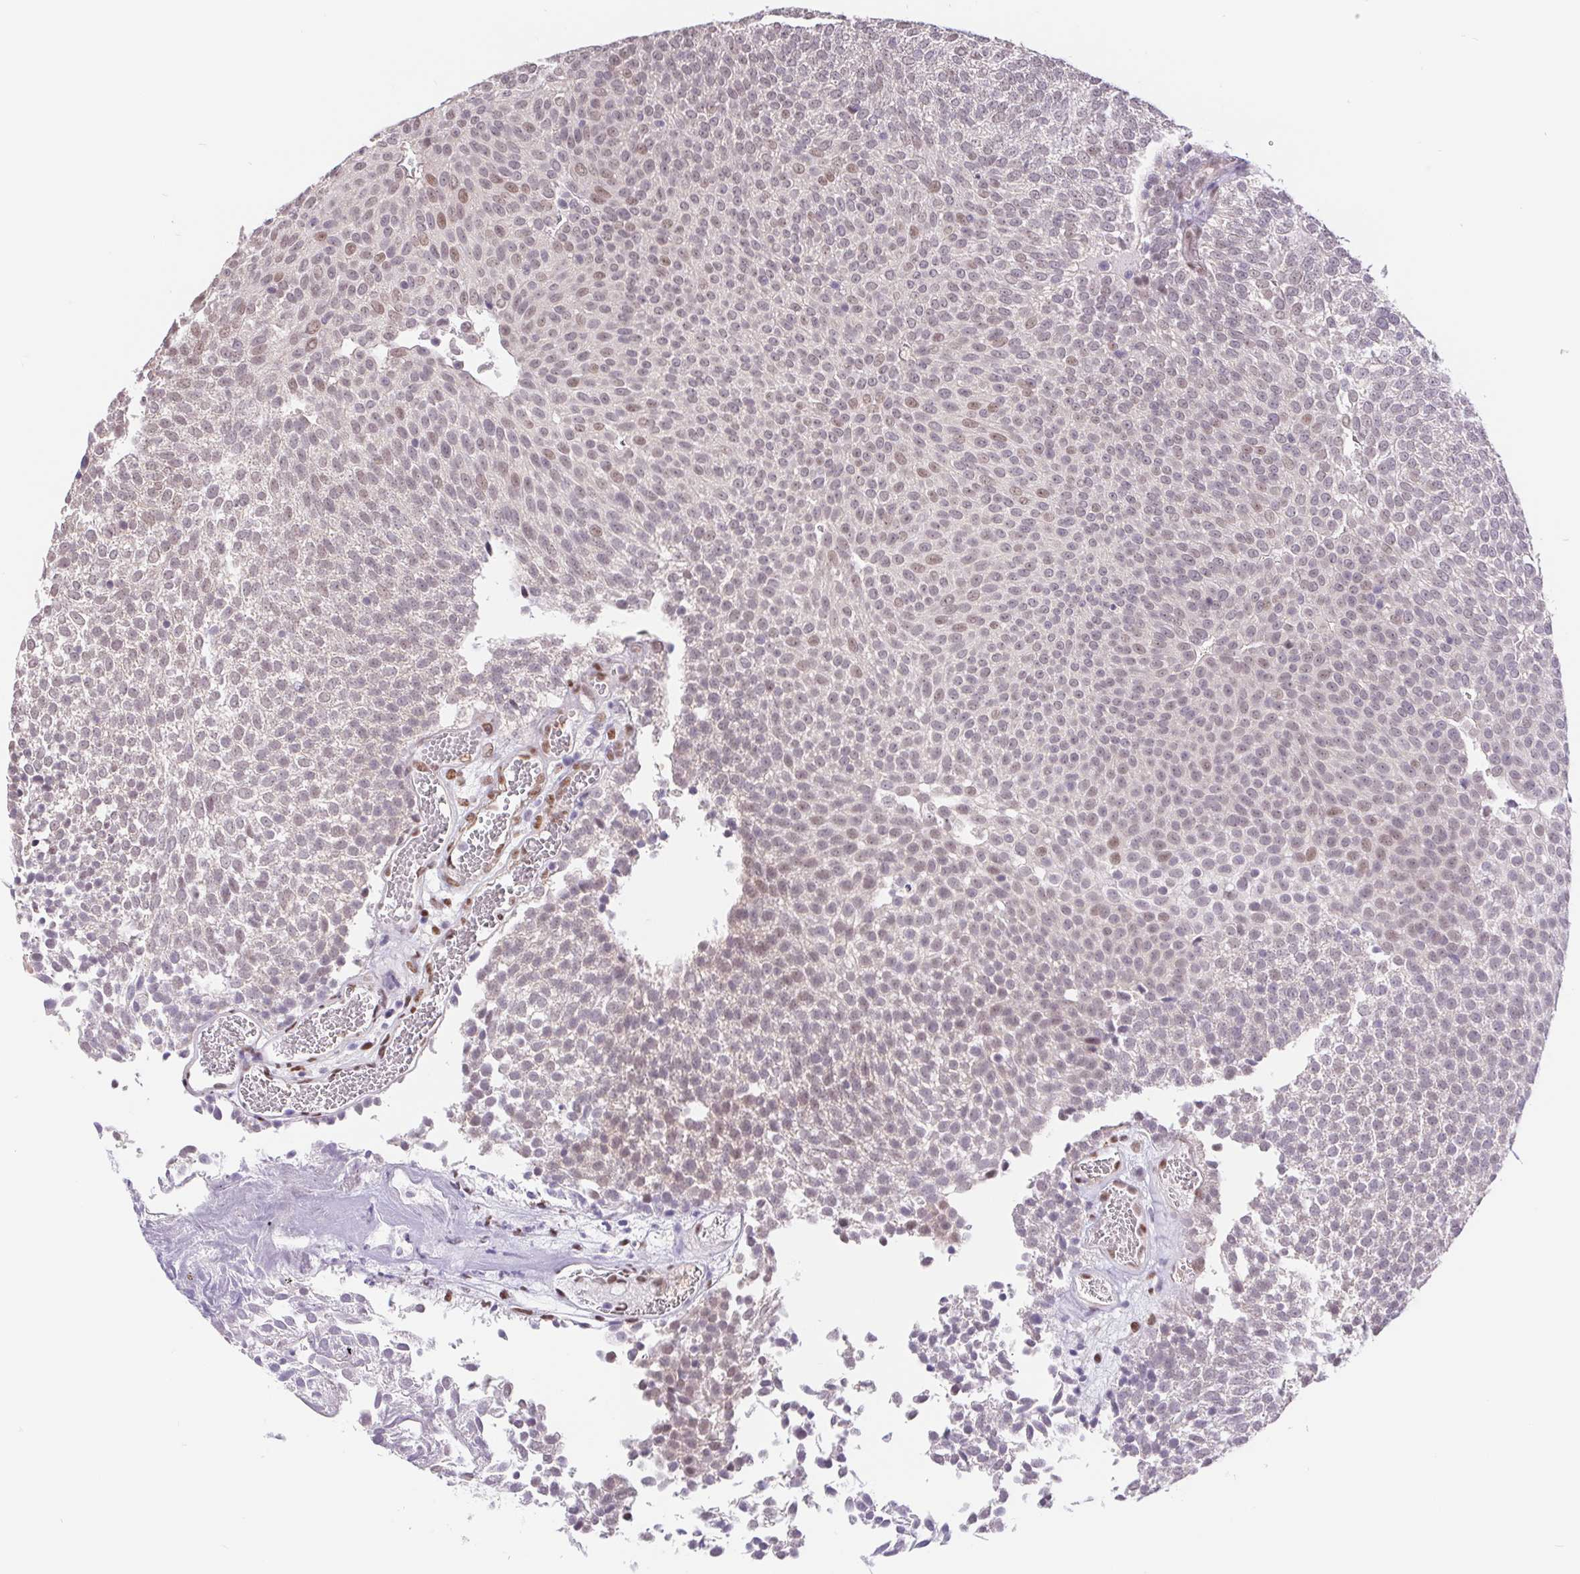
{"staining": {"intensity": "weak", "quantity": "<25%", "location": "nuclear"}, "tissue": "urothelial cancer", "cell_type": "Tumor cells", "image_type": "cancer", "snomed": [{"axis": "morphology", "description": "Urothelial carcinoma, Low grade"}, {"axis": "topography", "description": "Urinary bladder"}], "caption": "Photomicrograph shows no protein positivity in tumor cells of urothelial cancer tissue.", "gene": "CAND1", "patient": {"sex": "female", "age": 79}}